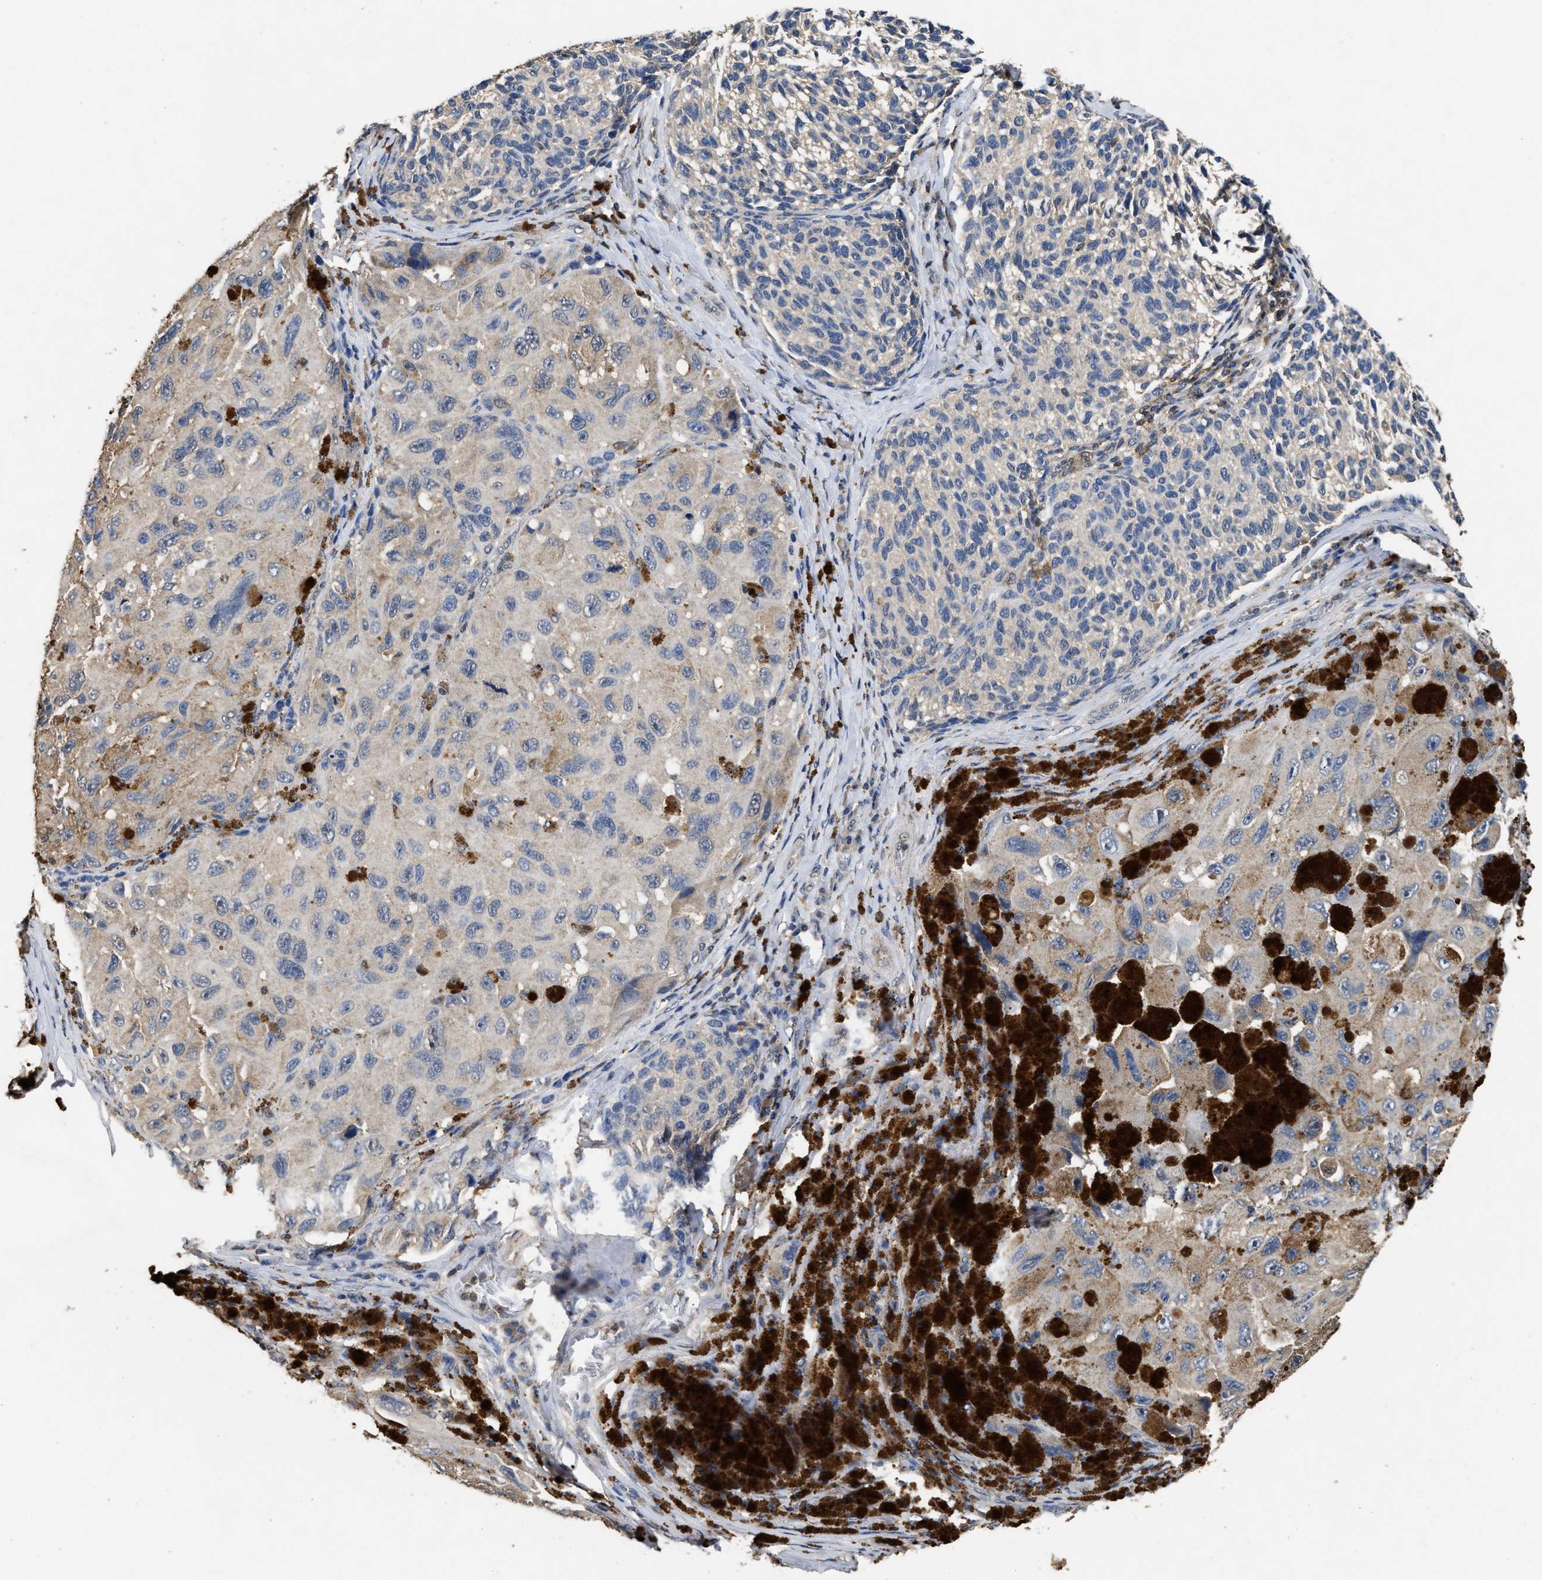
{"staining": {"intensity": "weak", "quantity": "<25%", "location": "cytoplasmic/membranous"}, "tissue": "melanoma", "cell_type": "Tumor cells", "image_type": "cancer", "snomed": [{"axis": "morphology", "description": "Malignant melanoma, NOS"}, {"axis": "topography", "description": "Skin"}], "caption": "A micrograph of human malignant melanoma is negative for staining in tumor cells.", "gene": "ACAT2", "patient": {"sex": "female", "age": 73}}